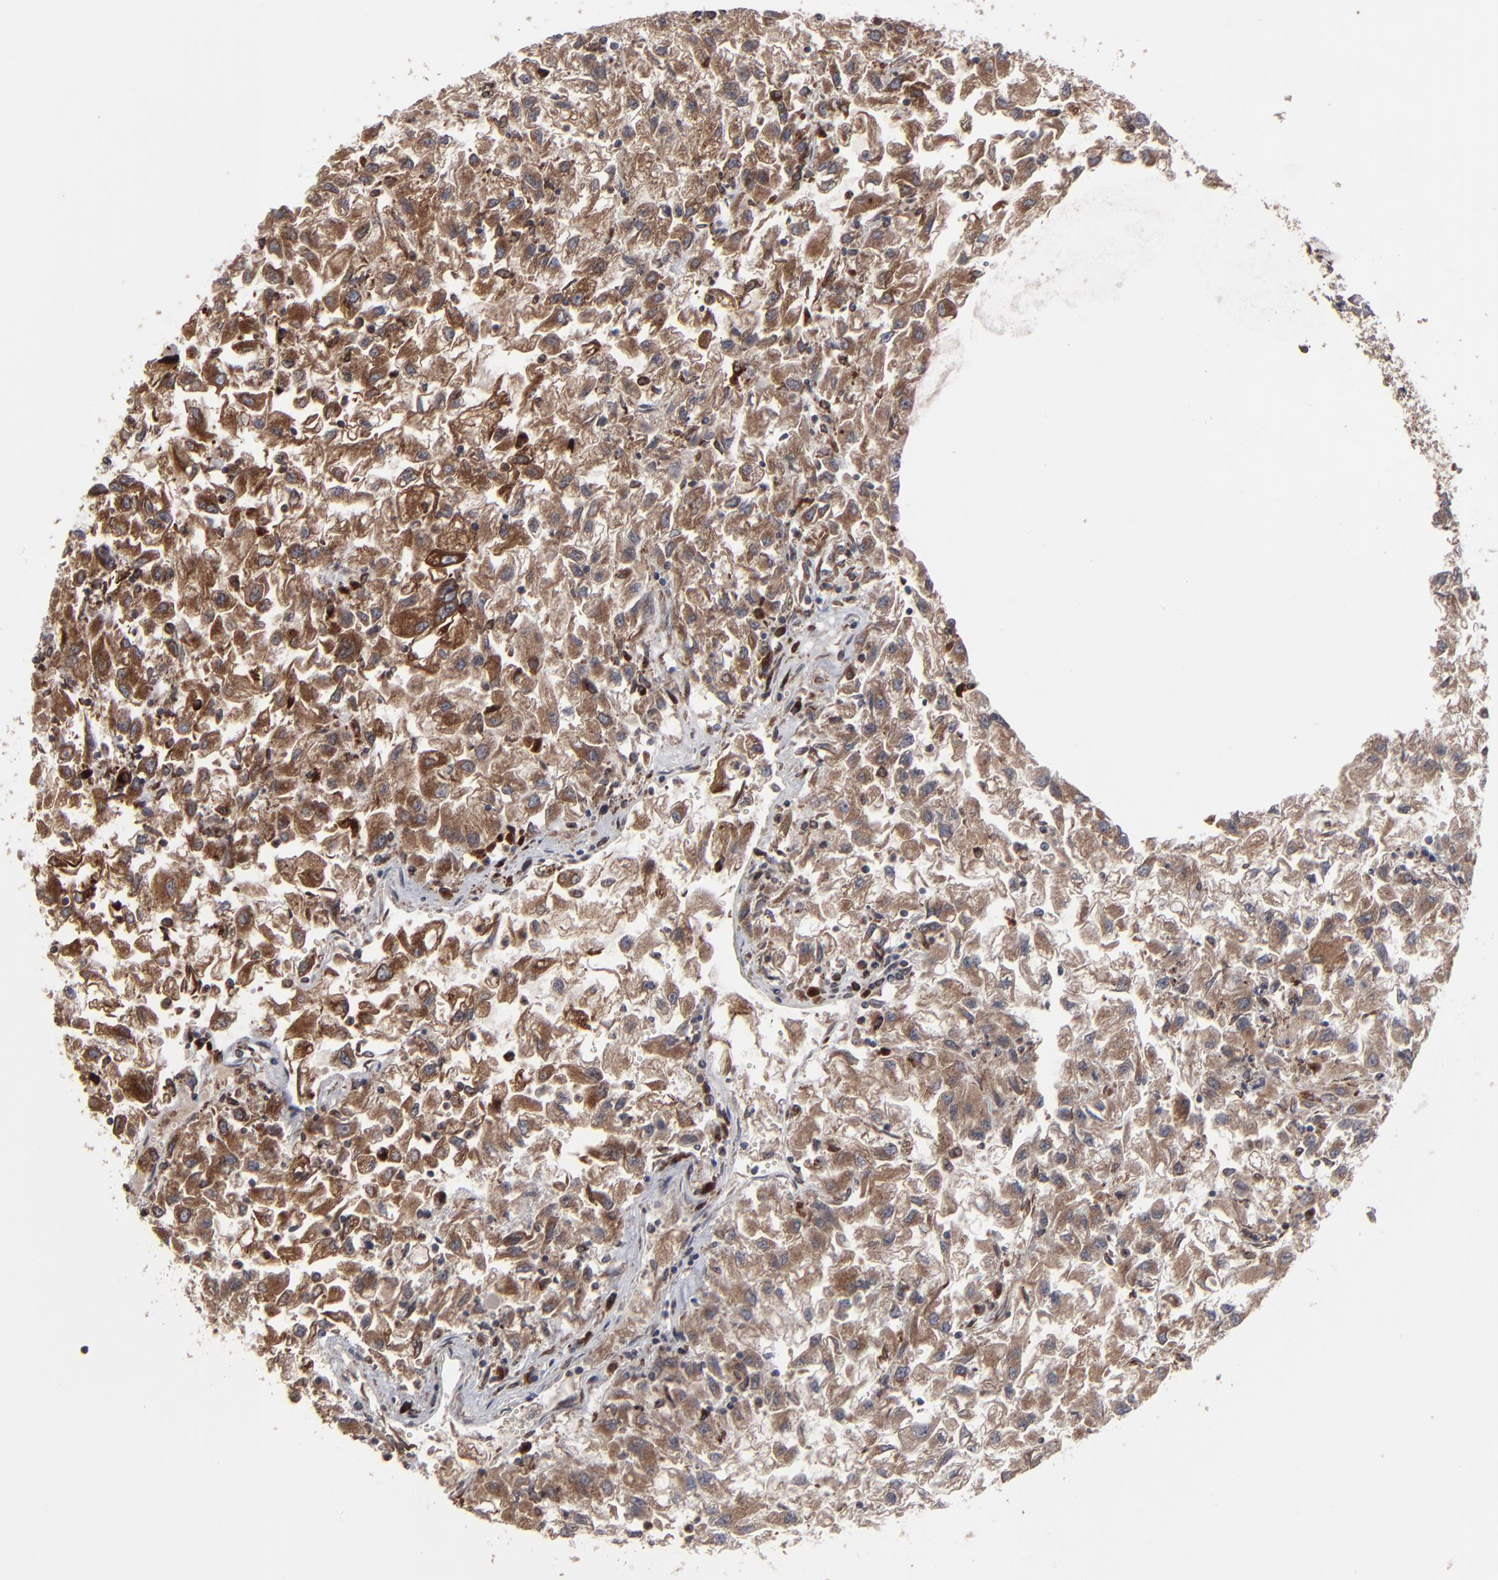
{"staining": {"intensity": "strong", "quantity": "<25%", "location": "cytoplasmic/membranous"}, "tissue": "renal cancer", "cell_type": "Tumor cells", "image_type": "cancer", "snomed": [{"axis": "morphology", "description": "Adenocarcinoma, NOS"}, {"axis": "topography", "description": "Kidney"}], "caption": "IHC histopathology image of human renal cancer stained for a protein (brown), which demonstrates medium levels of strong cytoplasmic/membranous expression in about <25% of tumor cells.", "gene": "CNIH1", "patient": {"sex": "male", "age": 59}}